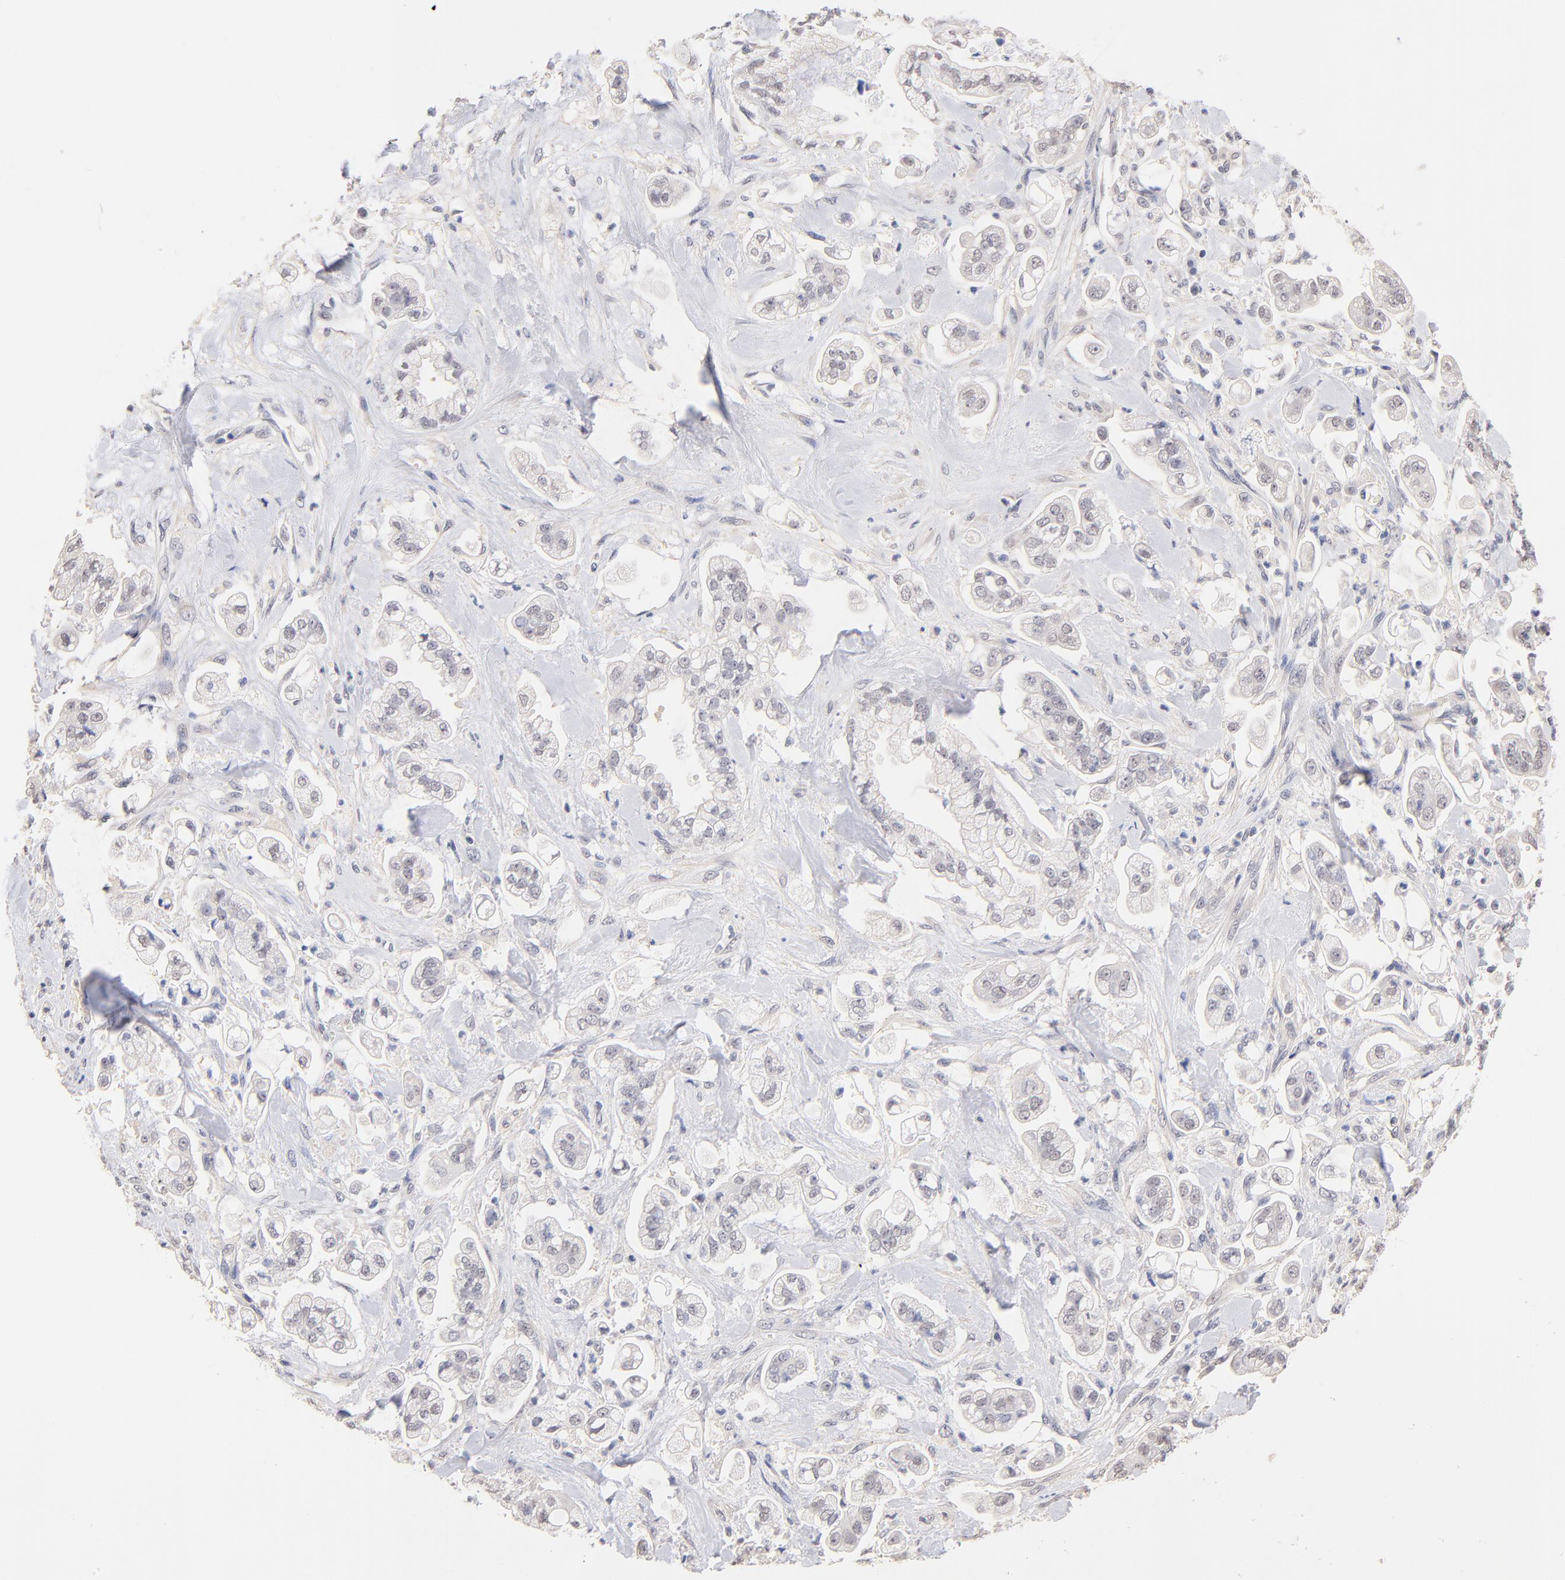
{"staining": {"intensity": "negative", "quantity": "none", "location": "none"}, "tissue": "stomach cancer", "cell_type": "Tumor cells", "image_type": "cancer", "snomed": [{"axis": "morphology", "description": "Adenocarcinoma, NOS"}, {"axis": "topography", "description": "Stomach"}], "caption": "High power microscopy photomicrograph of an immunohistochemistry histopathology image of adenocarcinoma (stomach), revealing no significant positivity in tumor cells.", "gene": "RIBC2", "patient": {"sex": "male", "age": 62}}